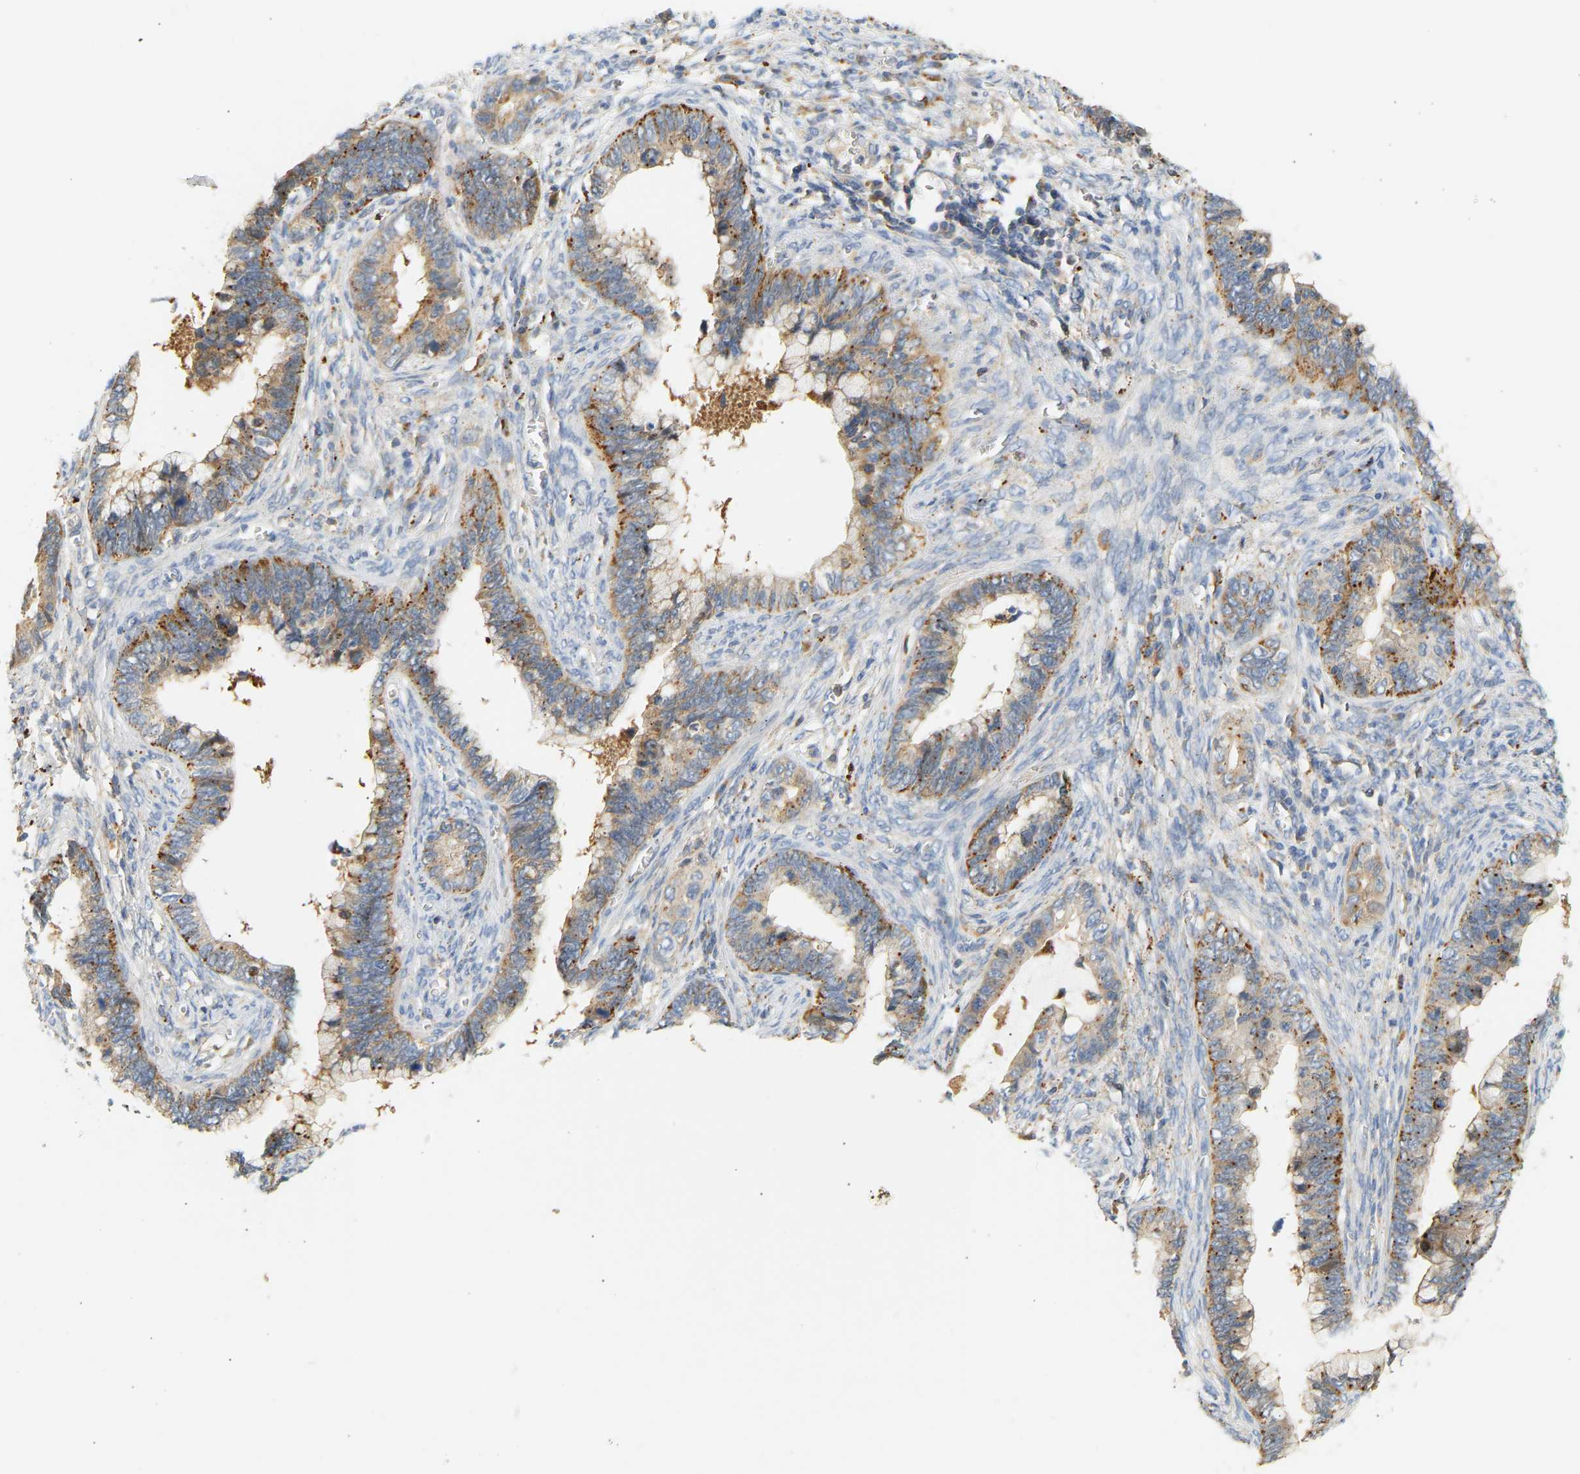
{"staining": {"intensity": "moderate", "quantity": ">75%", "location": "cytoplasmic/membranous"}, "tissue": "cervical cancer", "cell_type": "Tumor cells", "image_type": "cancer", "snomed": [{"axis": "morphology", "description": "Adenocarcinoma, NOS"}, {"axis": "topography", "description": "Cervix"}], "caption": "Tumor cells show medium levels of moderate cytoplasmic/membranous expression in approximately >75% of cells in human adenocarcinoma (cervical). (DAB (3,3'-diaminobenzidine) IHC with brightfield microscopy, high magnification).", "gene": "ENTHD1", "patient": {"sex": "female", "age": 44}}